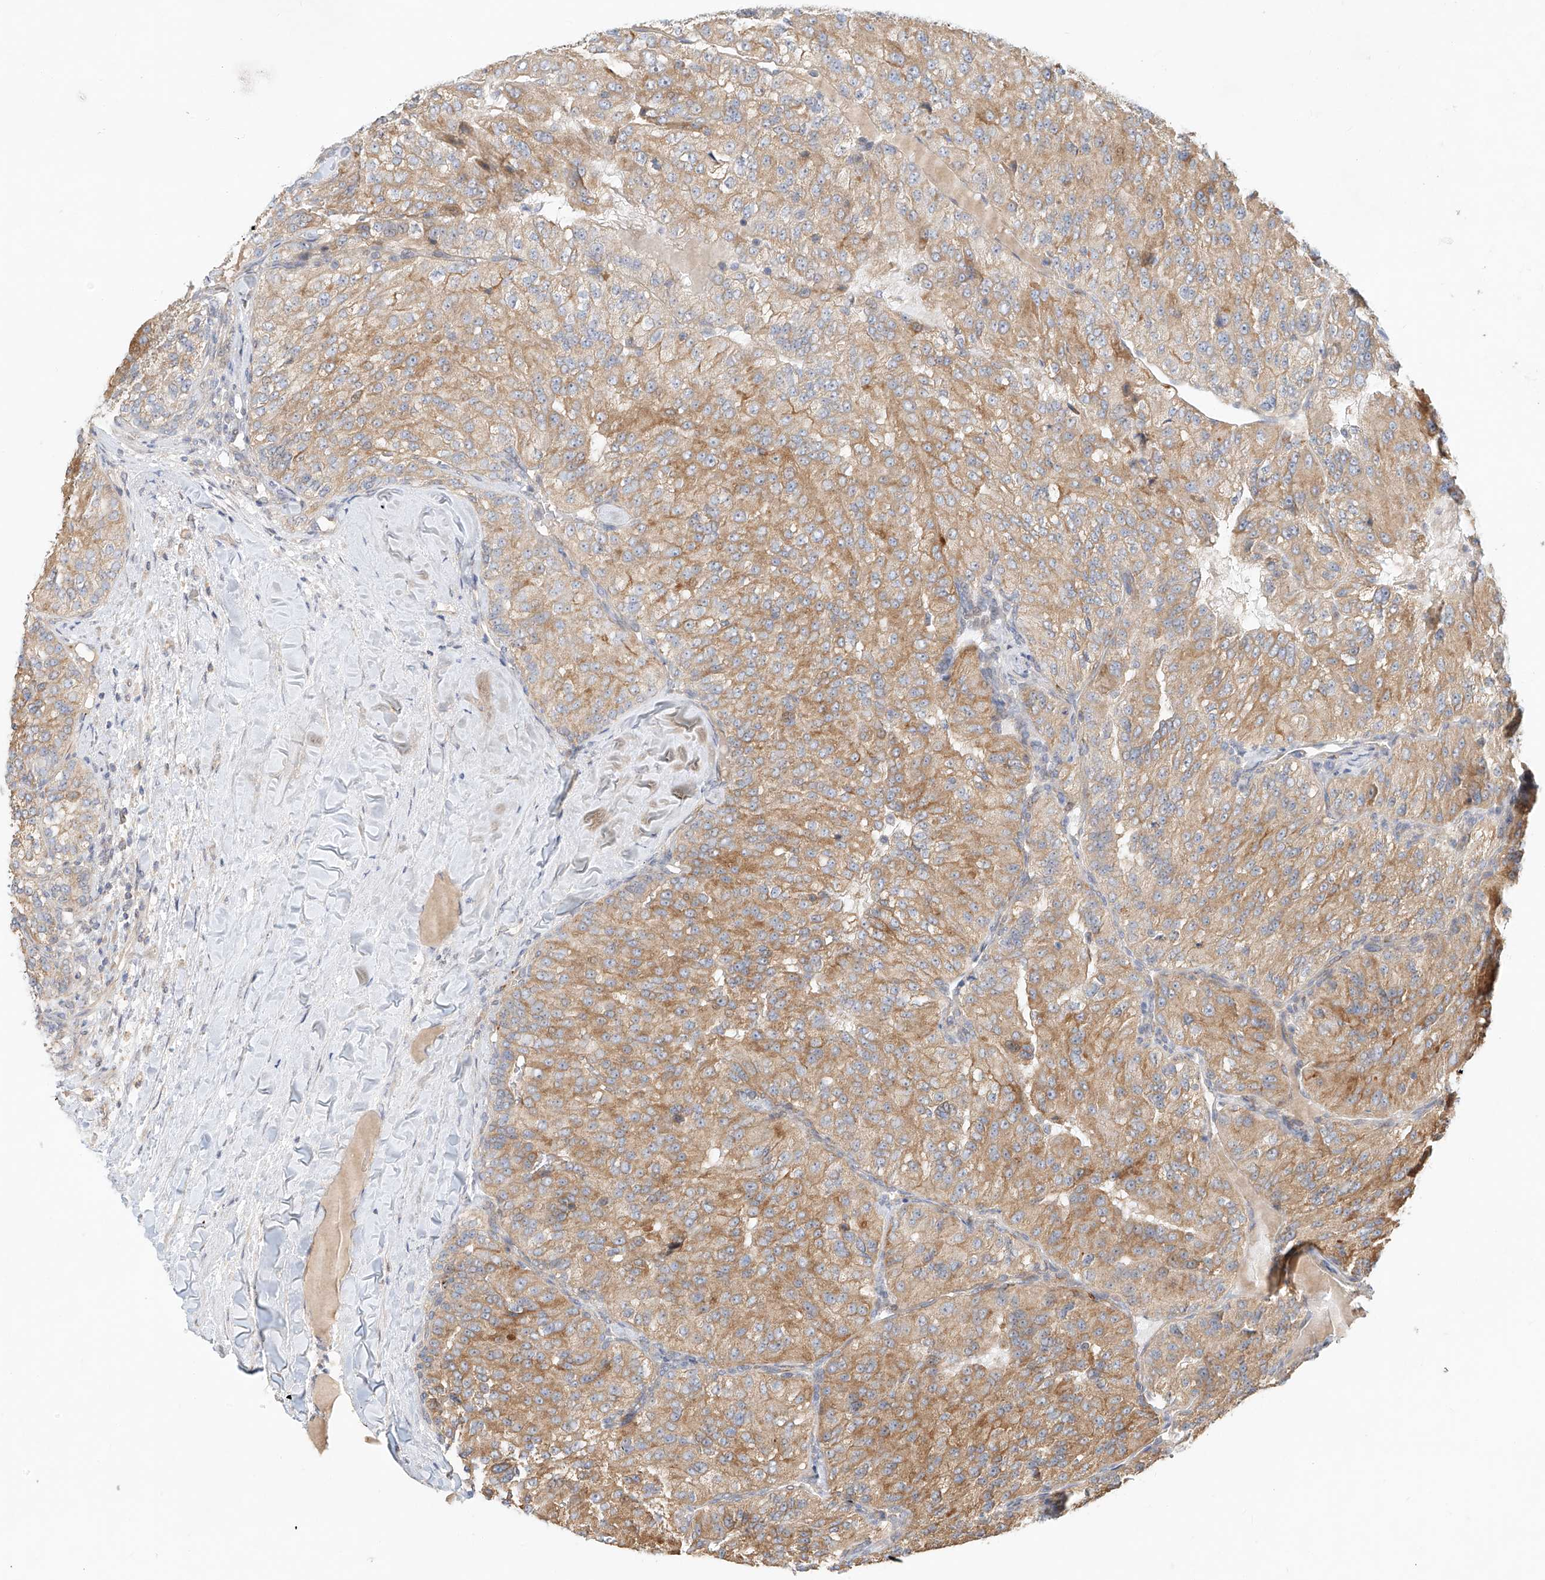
{"staining": {"intensity": "moderate", "quantity": ">75%", "location": "cytoplasmic/membranous"}, "tissue": "renal cancer", "cell_type": "Tumor cells", "image_type": "cancer", "snomed": [{"axis": "morphology", "description": "Adenocarcinoma, NOS"}, {"axis": "topography", "description": "Kidney"}], "caption": "Immunohistochemical staining of renal cancer displays medium levels of moderate cytoplasmic/membranous positivity in approximately >75% of tumor cells.", "gene": "TMEM61", "patient": {"sex": "female", "age": 63}}